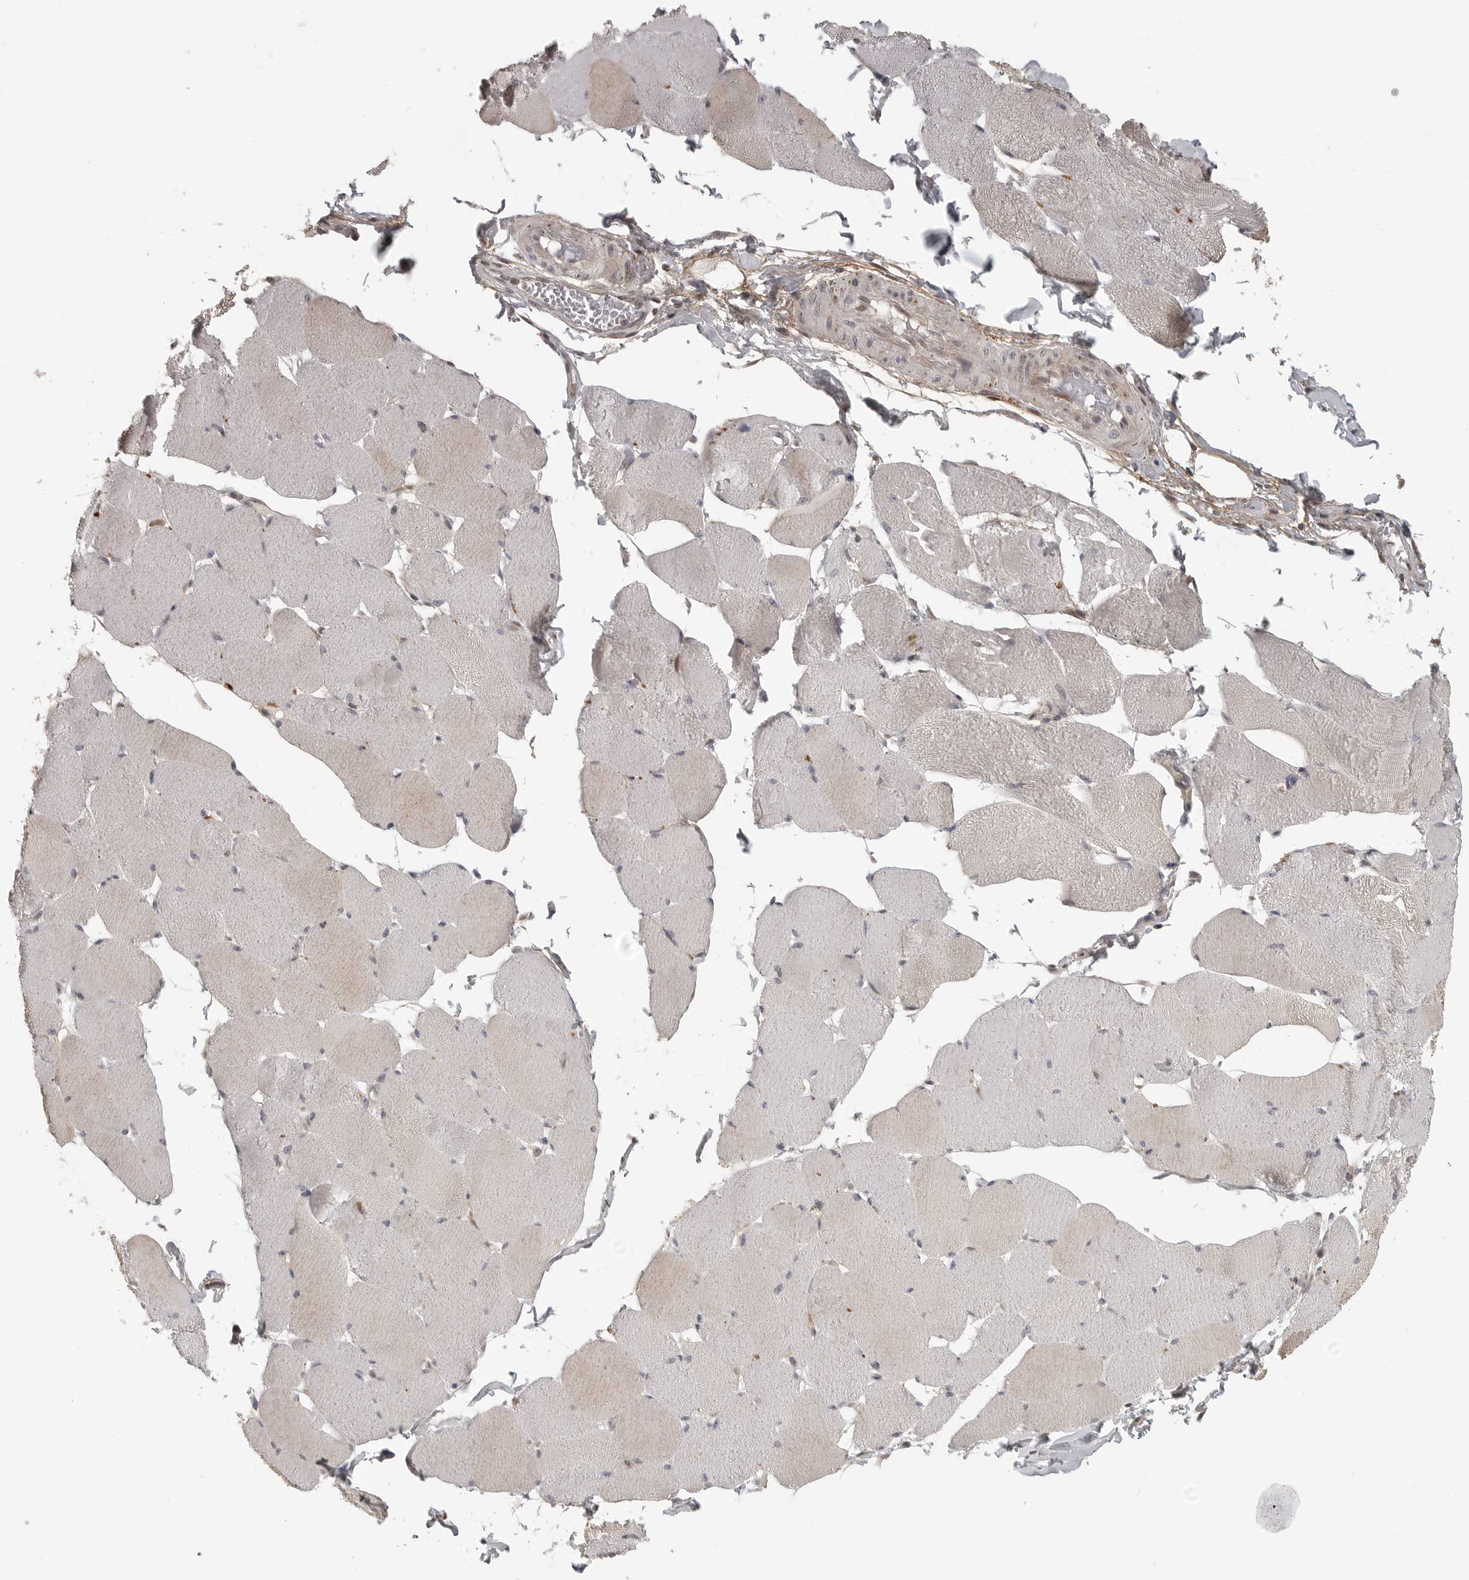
{"staining": {"intensity": "weak", "quantity": "25%-75%", "location": "cytoplasmic/membranous"}, "tissue": "skeletal muscle", "cell_type": "Myocytes", "image_type": "normal", "snomed": [{"axis": "morphology", "description": "Normal tissue, NOS"}, {"axis": "topography", "description": "Skin"}, {"axis": "topography", "description": "Skeletal muscle"}], "caption": "A brown stain labels weak cytoplasmic/membranous expression of a protein in myocytes of unremarkable human skeletal muscle.", "gene": "UROD", "patient": {"sex": "male", "age": 83}}